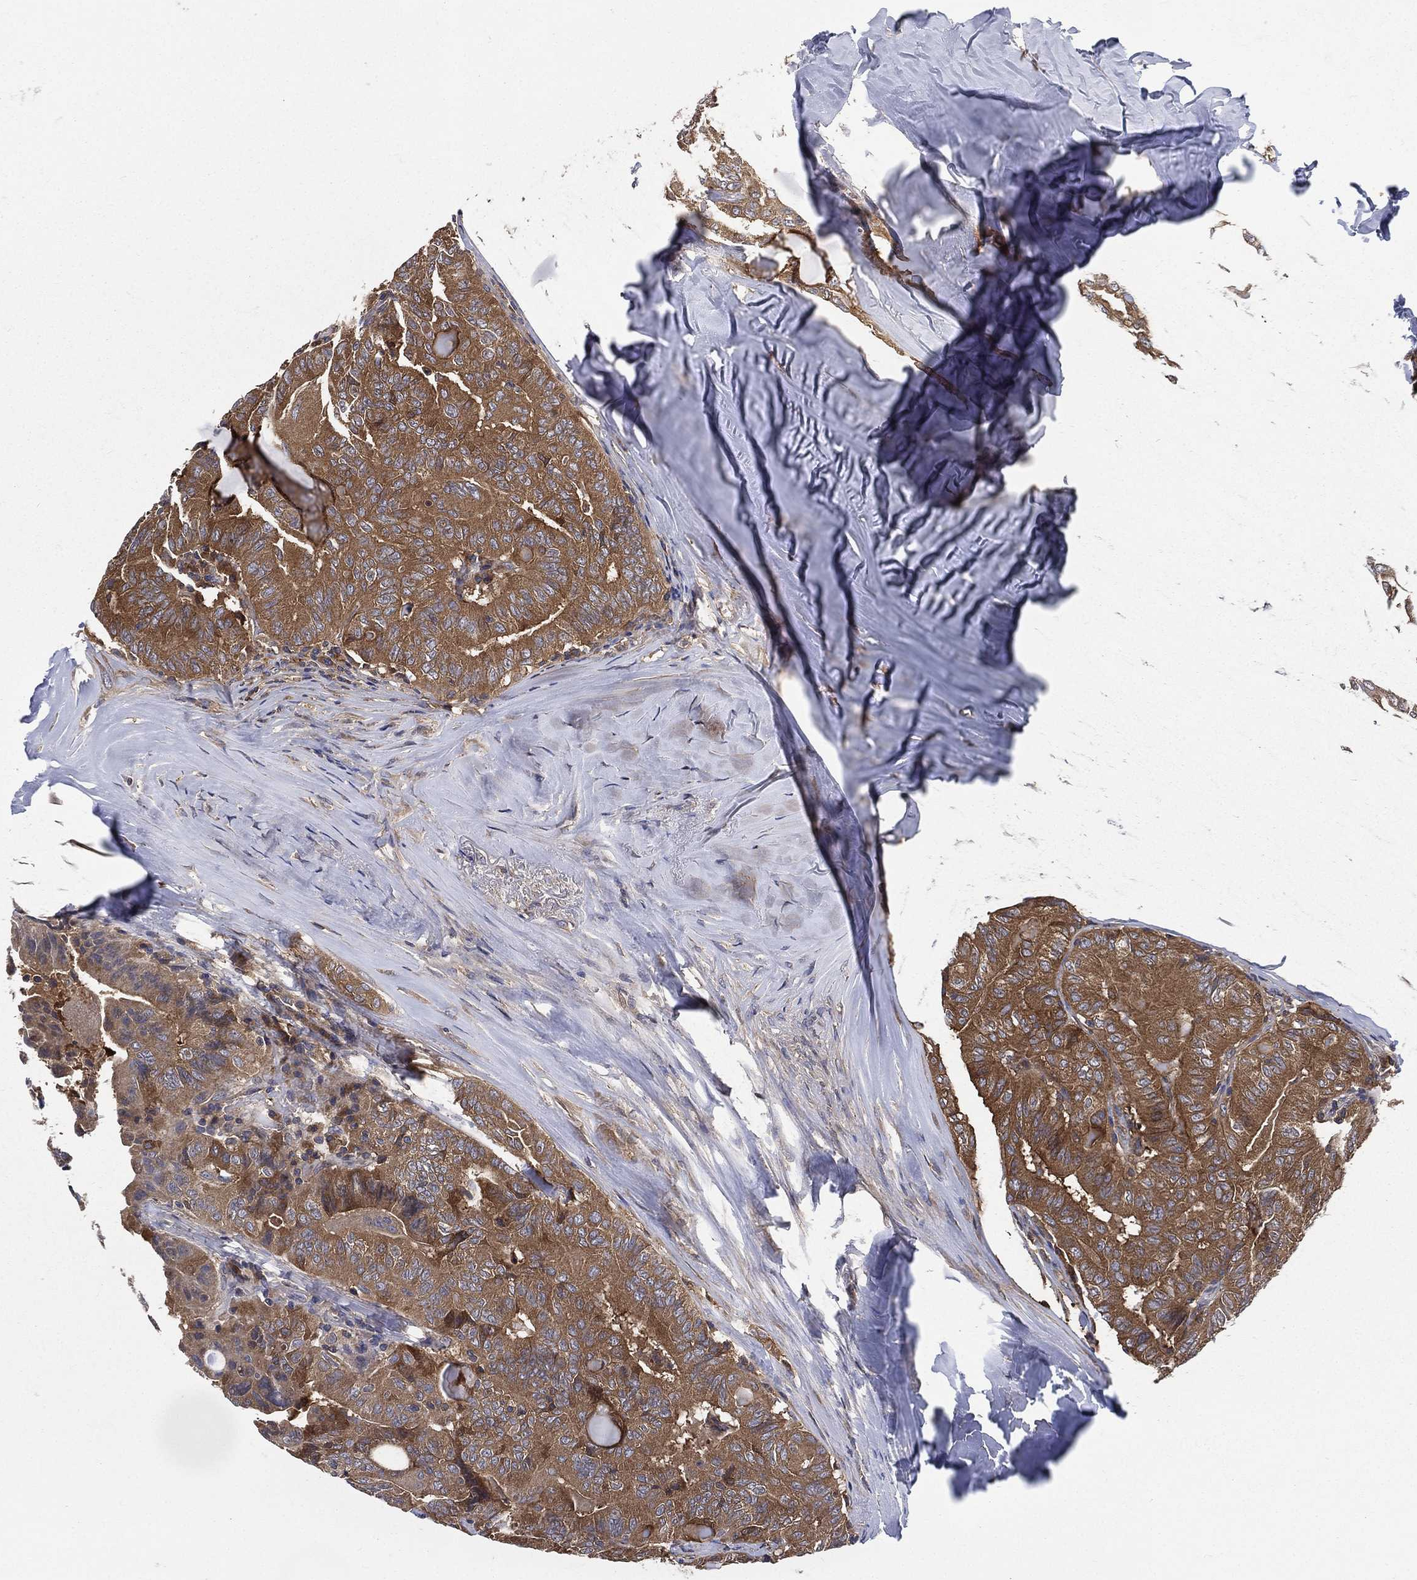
{"staining": {"intensity": "moderate", "quantity": ">75%", "location": "cytoplasmic/membranous"}, "tissue": "thyroid cancer", "cell_type": "Tumor cells", "image_type": "cancer", "snomed": [{"axis": "morphology", "description": "Papillary adenocarcinoma, NOS"}, {"axis": "topography", "description": "Thyroid gland"}], "caption": "A medium amount of moderate cytoplasmic/membranous expression is present in about >75% of tumor cells in thyroid papillary adenocarcinoma tissue.", "gene": "SMPD3", "patient": {"sex": "female", "age": 68}}